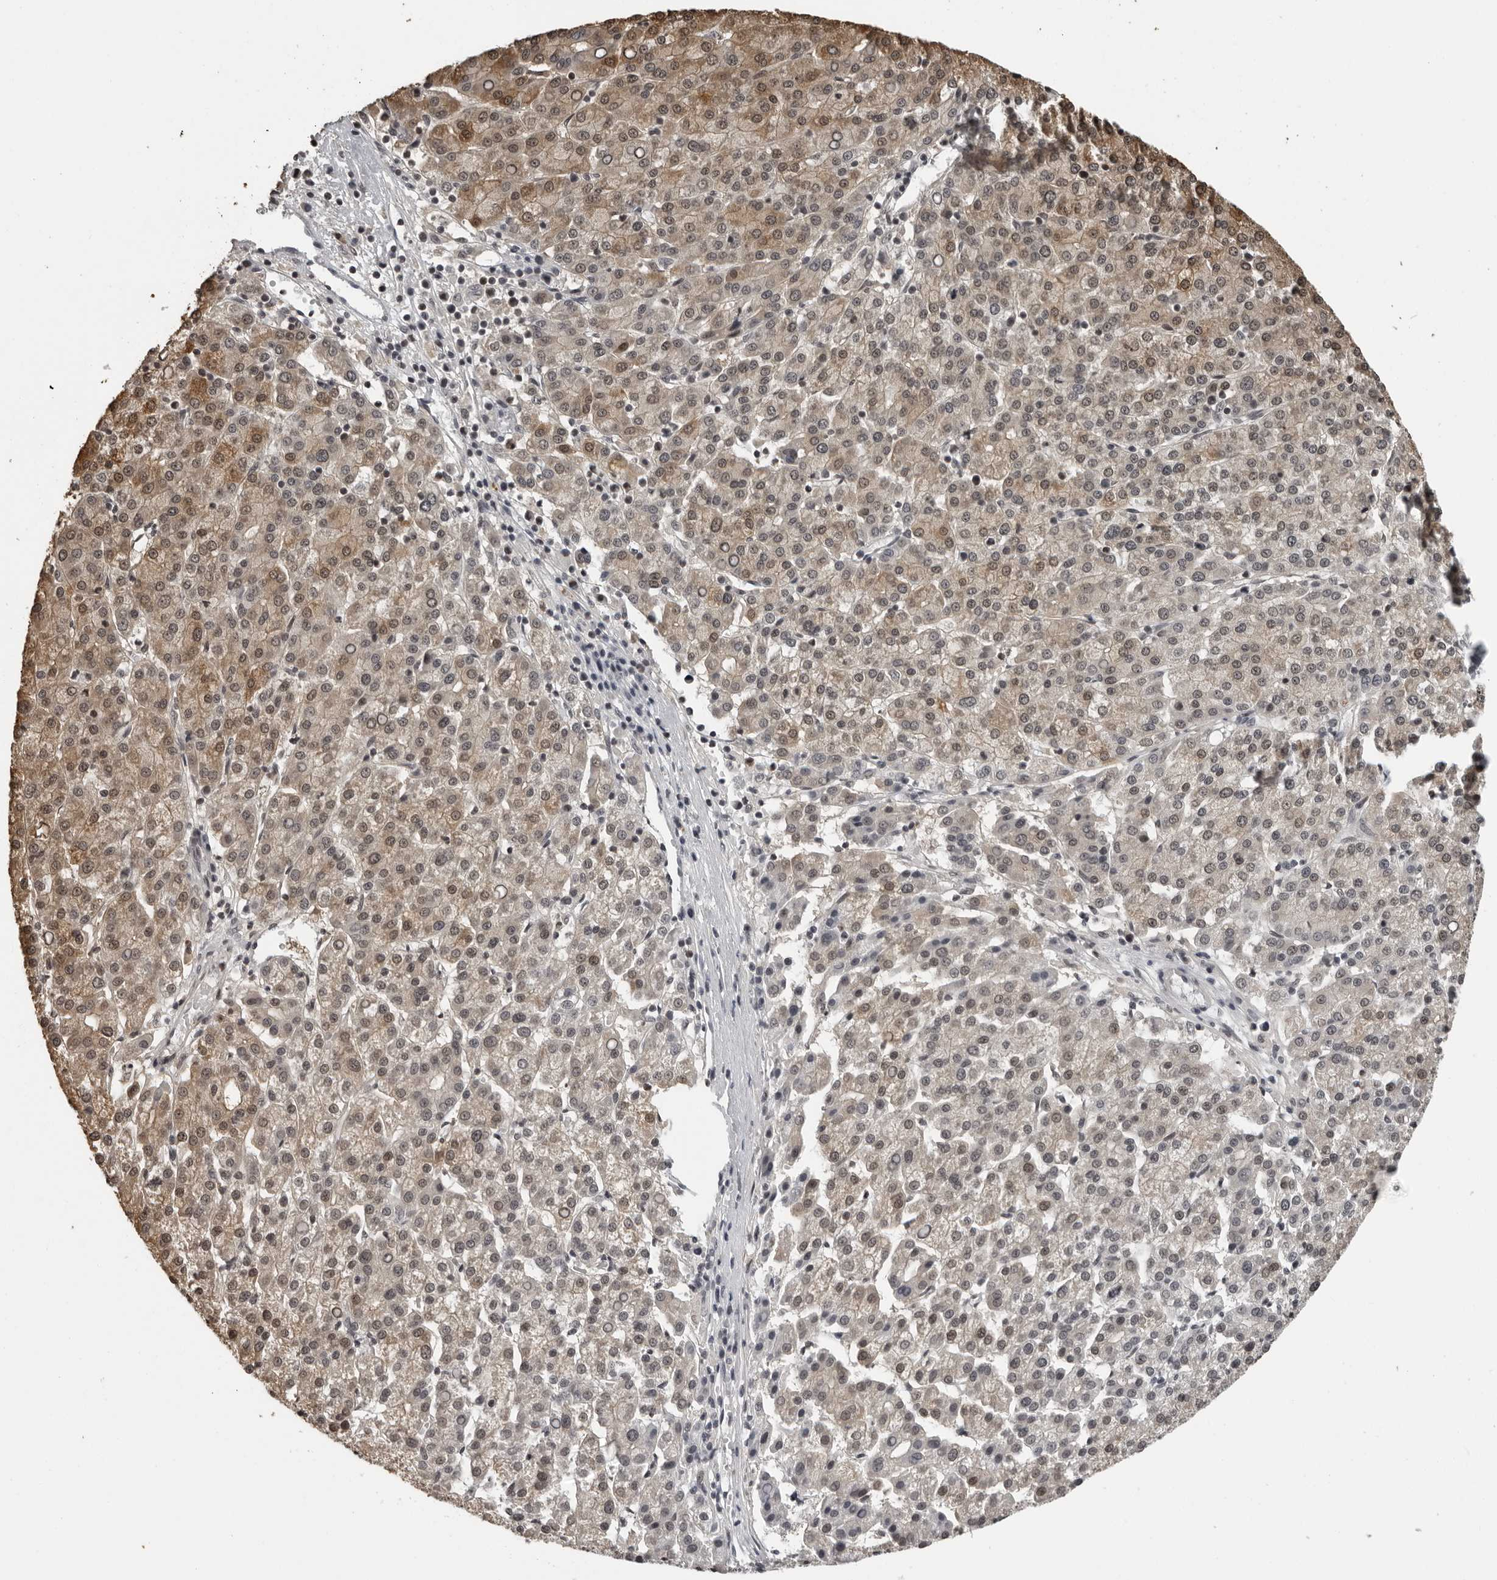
{"staining": {"intensity": "moderate", "quantity": ">75%", "location": "cytoplasmic/membranous,nuclear"}, "tissue": "liver cancer", "cell_type": "Tumor cells", "image_type": "cancer", "snomed": [{"axis": "morphology", "description": "Carcinoma, Hepatocellular, NOS"}, {"axis": "topography", "description": "Liver"}], "caption": "Immunohistochemical staining of human liver cancer (hepatocellular carcinoma) exhibits medium levels of moderate cytoplasmic/membranous and nuclear protein staining in about >75% of tumor cells.", "gene": "ORC1", "patient": {"sex": "female", "age": 58}}